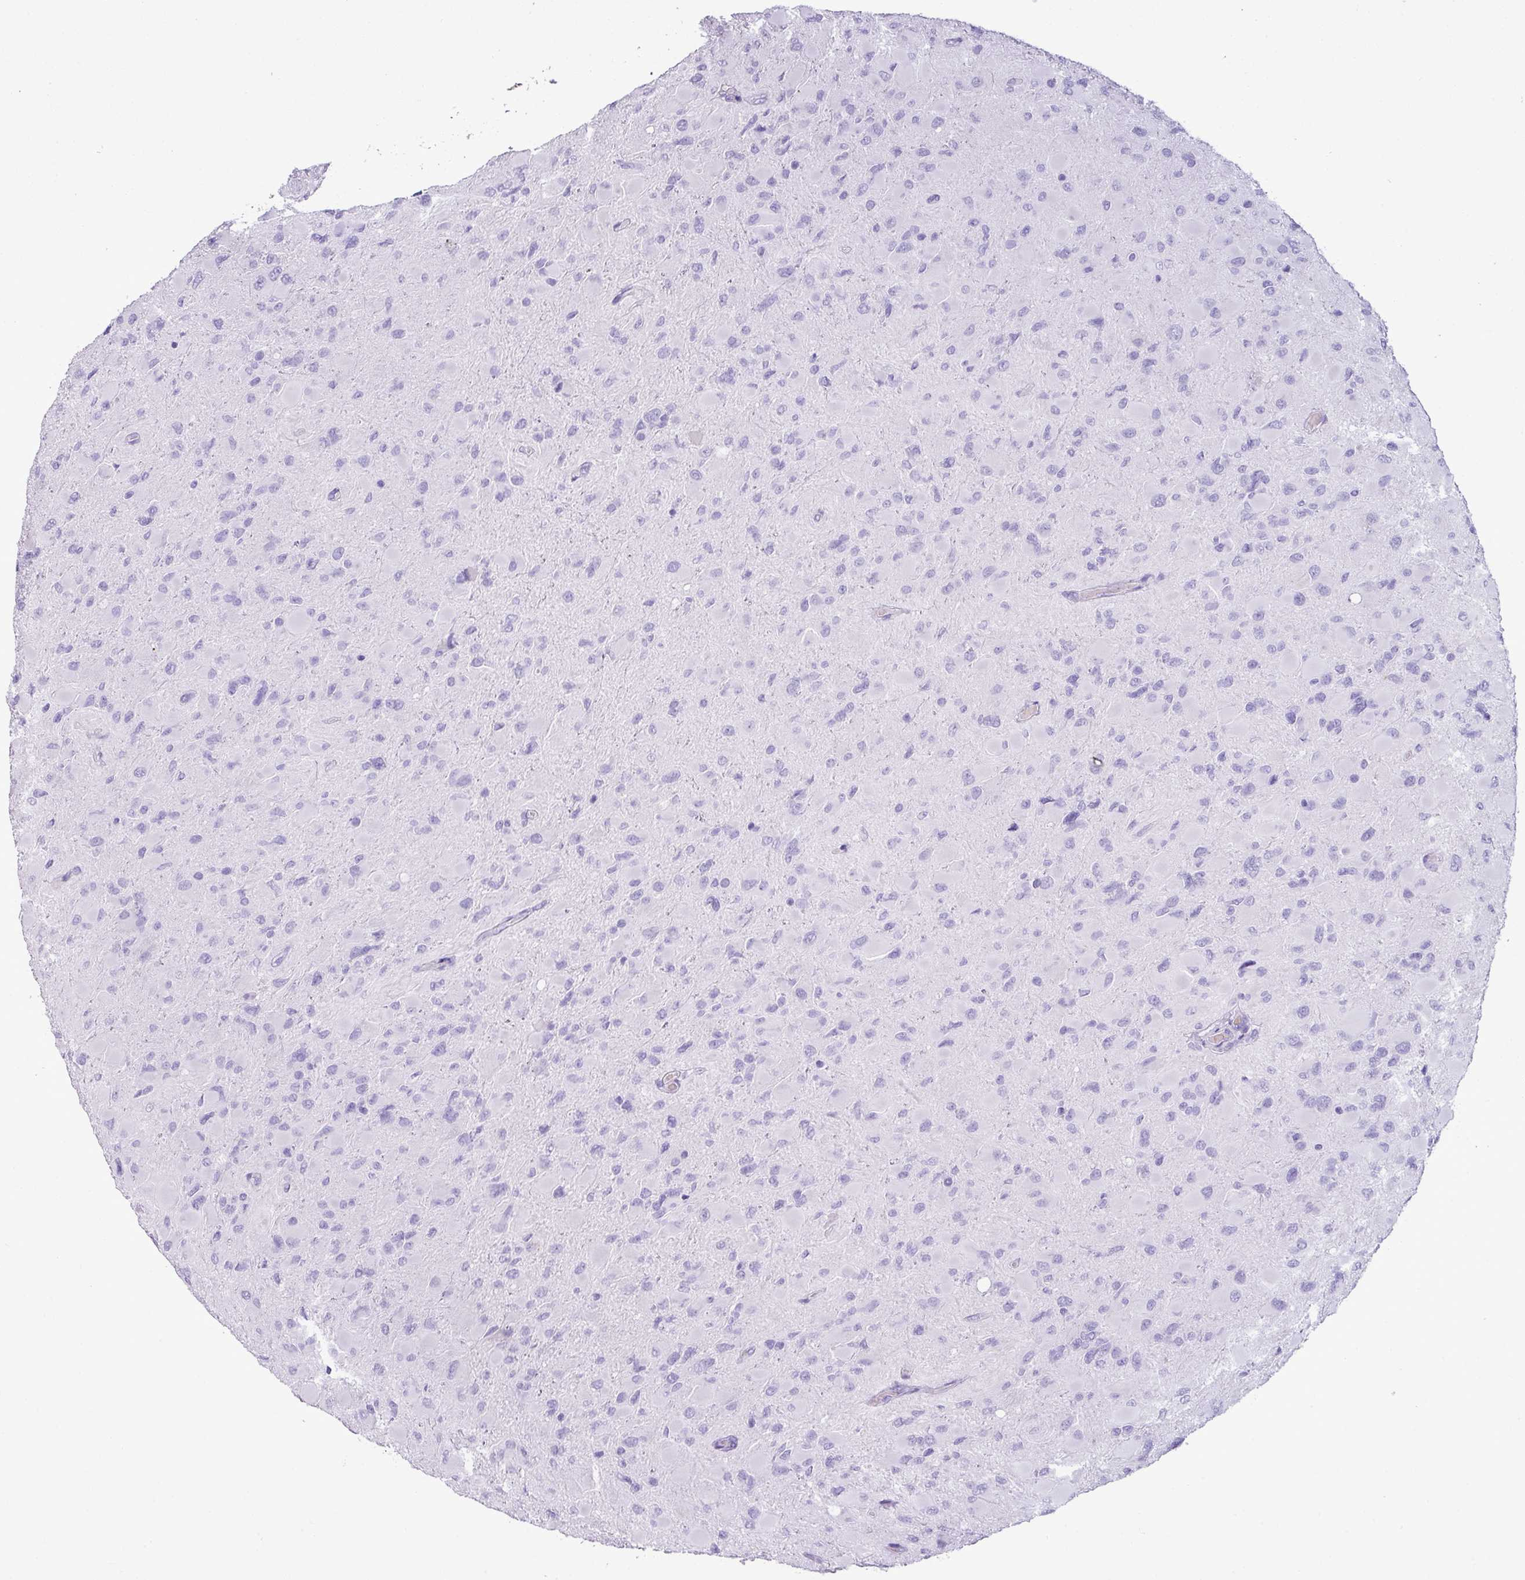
{"staining": {"intensity": "negative", "quantity": "none", "location": "none"}, "tissue": "glioma", "cell_type": "Tumor cells", "image_type": "cancer", "snomed": [{"axis": "morphology", "description": "Glioma, malignant, High grade"}, {"axis": "topography", "description": "Cerebral cortex"}], "caption": "Photomicrograph shows no protein expression in tumor cells of glioma tissue.", "gene": "ZSCAN5A", "patient": {"sex": "female", "age": 36}}